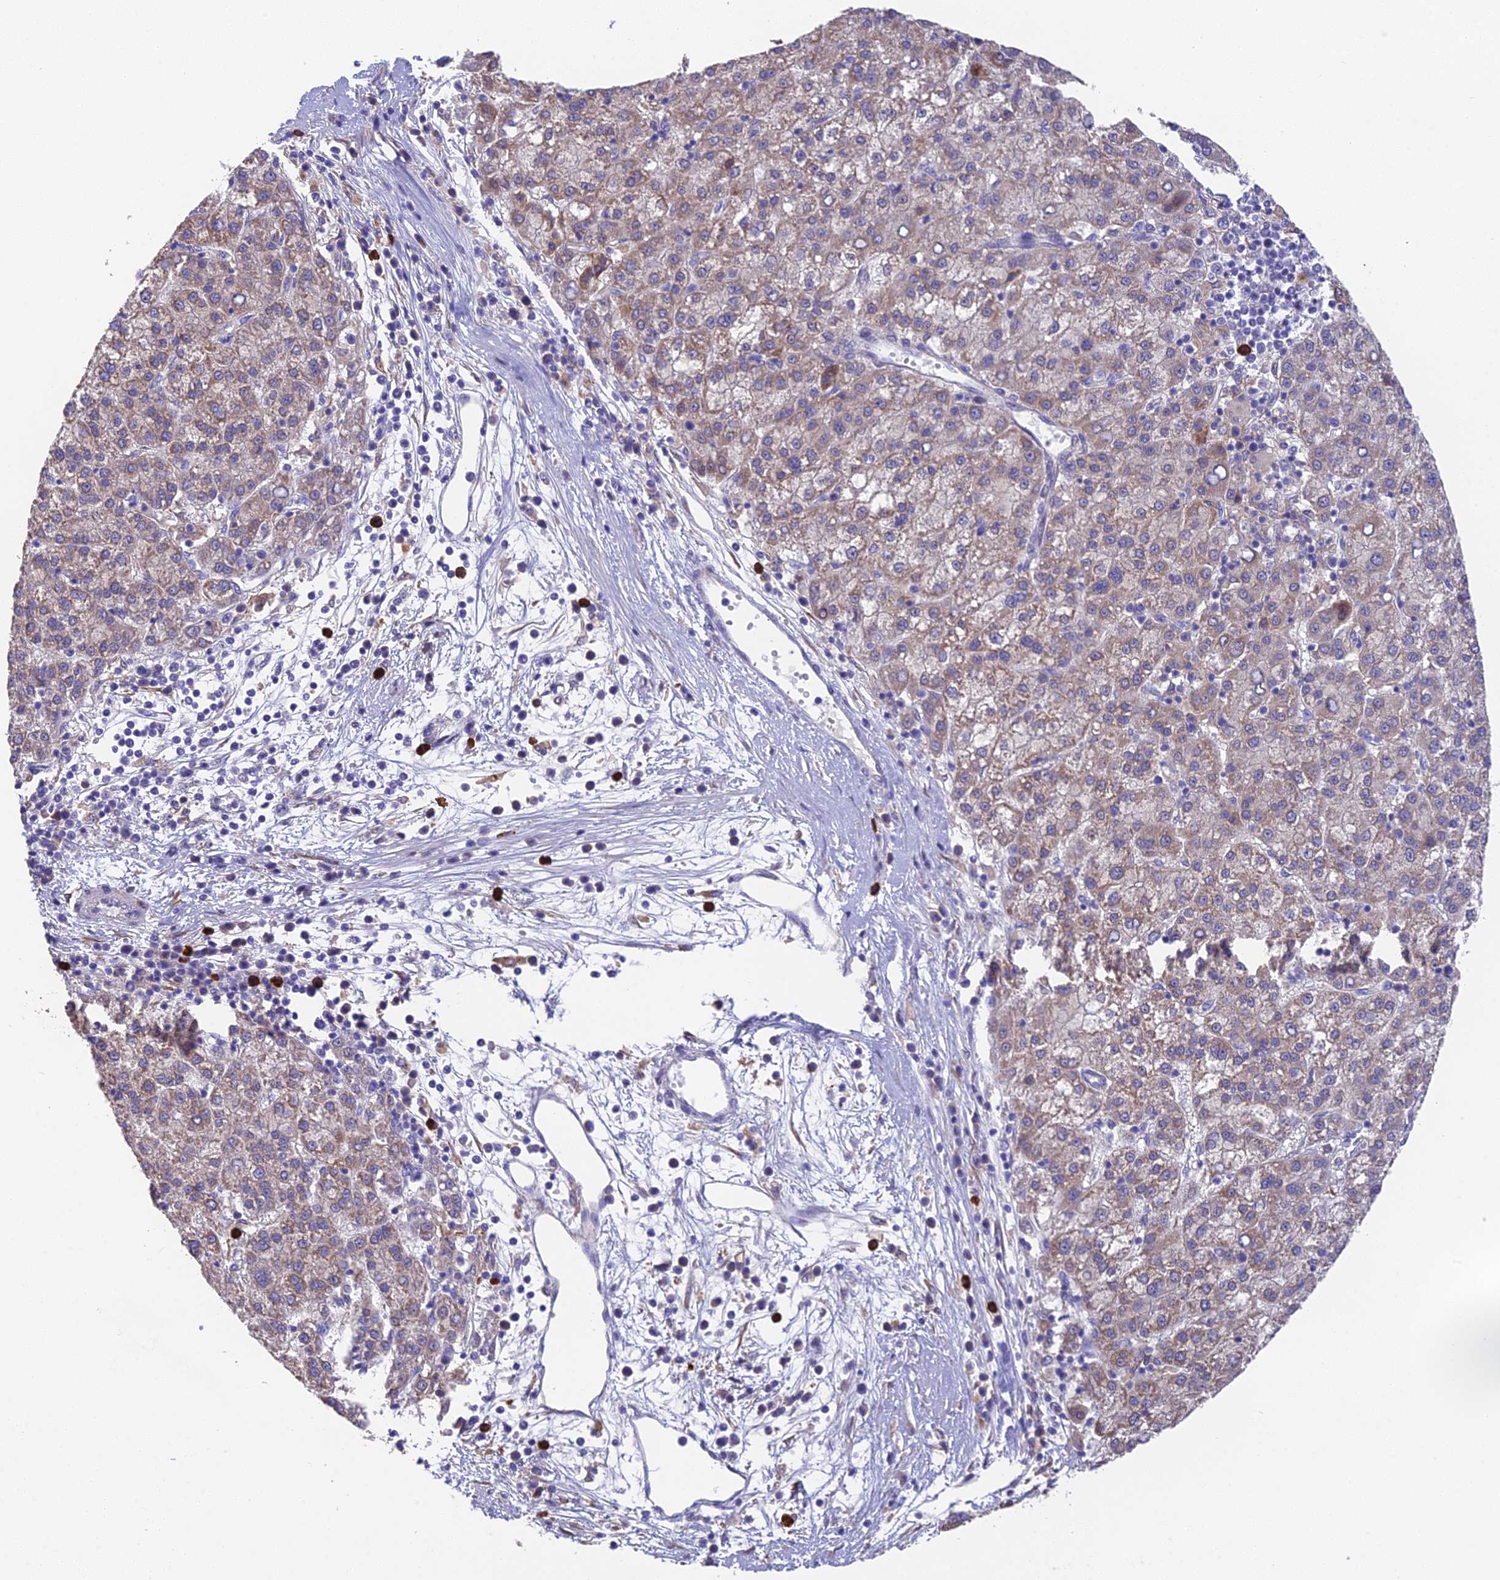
{"staining": {"intensity": "moderate", "quantity": ">75%", "location": "cytoplasmic/membranous"}, "tissue": "liver cancer", "cell_type": "Tumor cells", "image_type": "cancer", "snomed": [{"axis": "morphology", "description": "Carcinoma, Hepatocellular, NOS"}, {"axis": "topography", "description": "Liver"}], "caption": "A brown stain highlights moderate cytoplasmic/membranous expression of a protein in human liver cancer tumor cells.", "gene": "PUS10", "patient": {"sex": "female", "age": 58}}